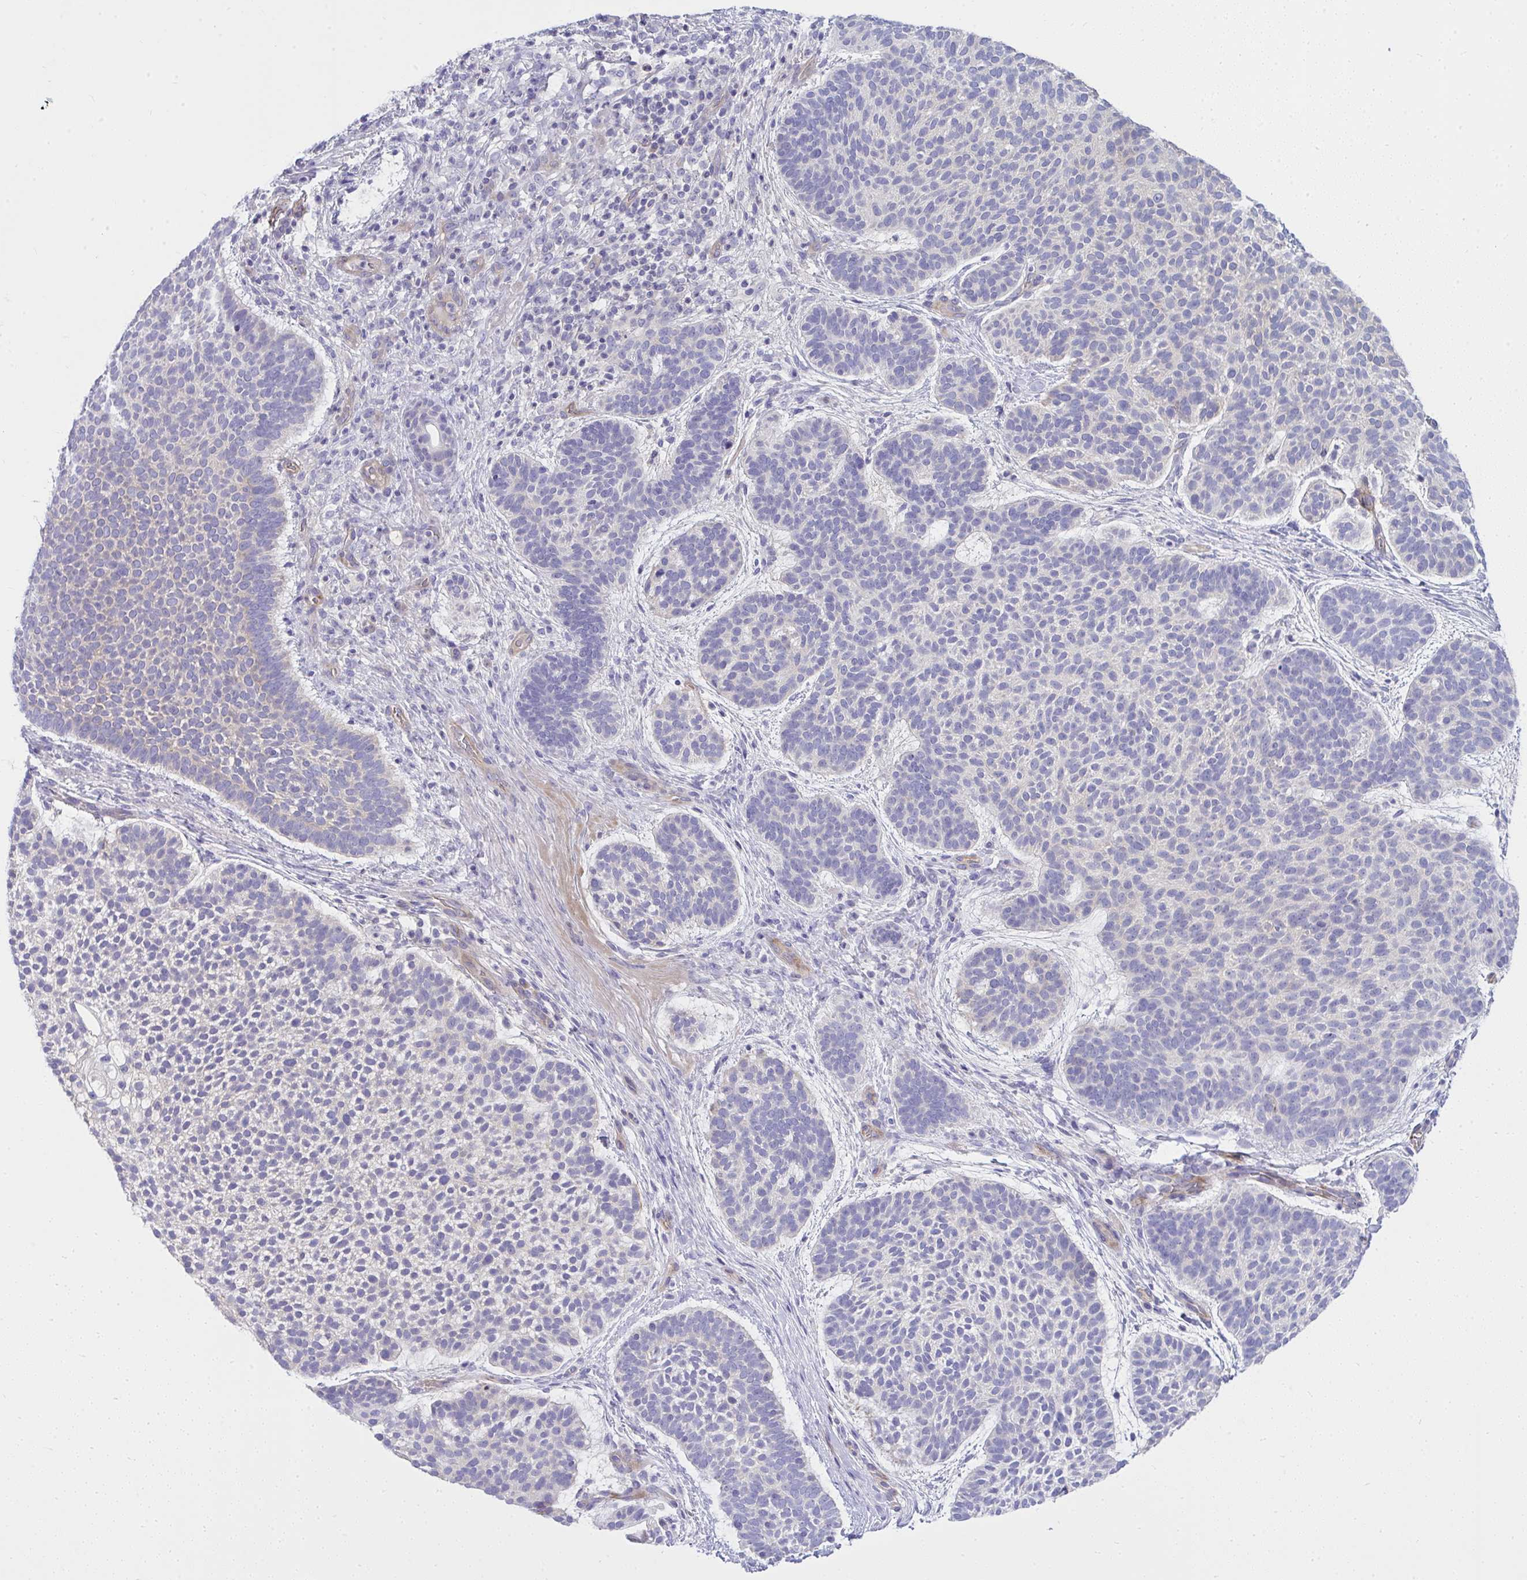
{"staining": {"intensity": "negative", "quantity": "none", "location": "none"}, "tissue": "skin cancer", "cell_type": "Tumor cells", "image_type": "cancer", "snomed": [{"axis": "morphology", "description": "Basal cell carcinoma"}, {"axis": "topography", "description": "Skin"}, {"axis": "topography", "description": "Skin of face"}], "caption": "IHC image of skin basal cell carcinoma stained for a protein (brown), which shows no expression in tumor cells.", "gene": "LRRC36", "patient": {"sex": "male", "age": 73}}